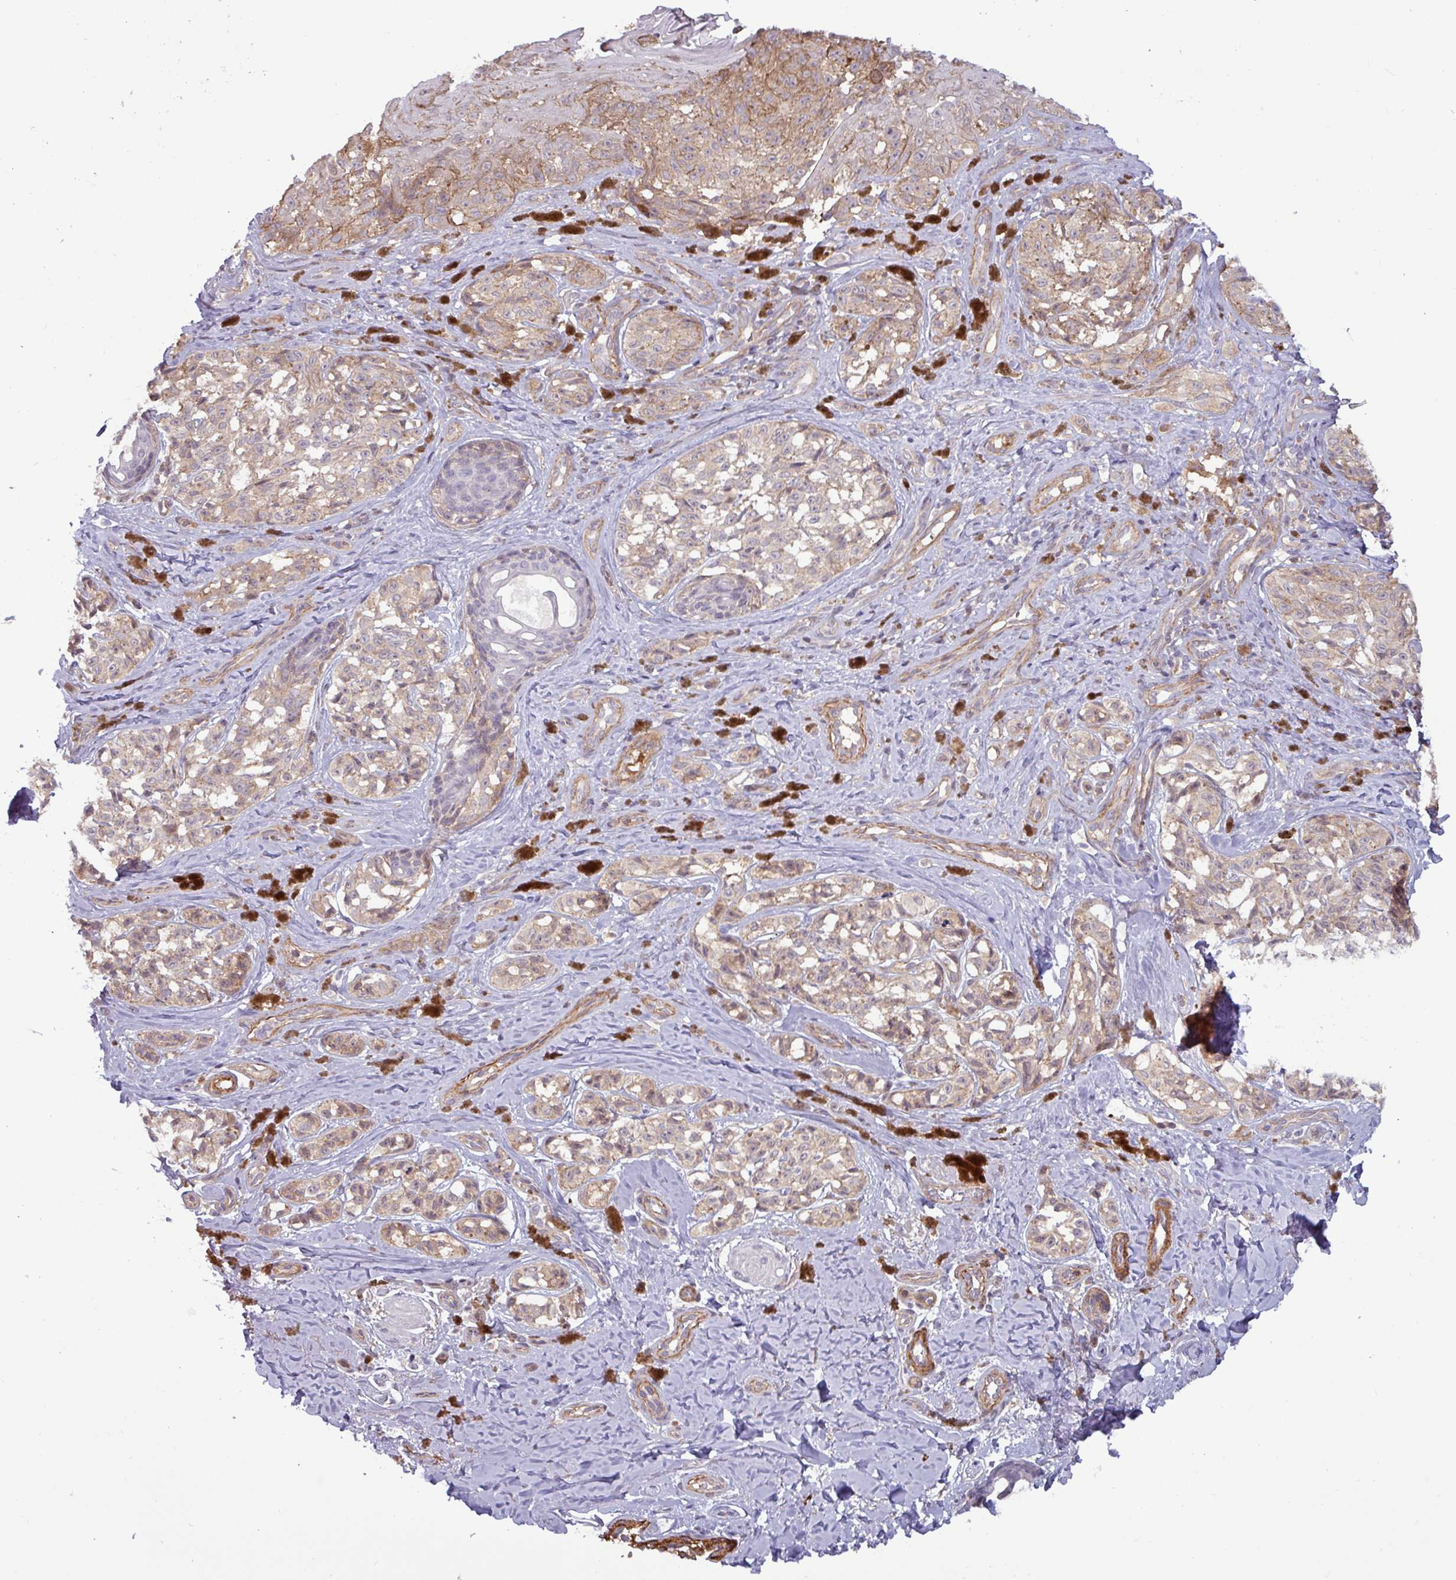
{"staining": {"intensity": "weak", "quantity": "<25%", "location": "cytoplasmic/membranous"}, "tissue": "melanoma", "cell_type": "Tumor cells", "image_type": "cancer", "snomed": [{"axis": "morphology", "description": "Malignant melanoma, NOS"}, {"axis": "topography", "description": "Skin"}], "caption": "Immunohistochemistry (IHC) of human malignant melanoma reveals no staining in tumor cells. (Stains: DAB (3,3'-diaminobenzidine) IHC with hematoxylin counter stain, Microscopy: brightfield microscopy at high magnification).", "gene": "PCED1A", "patient": {"sex": "female", "age": 65}}